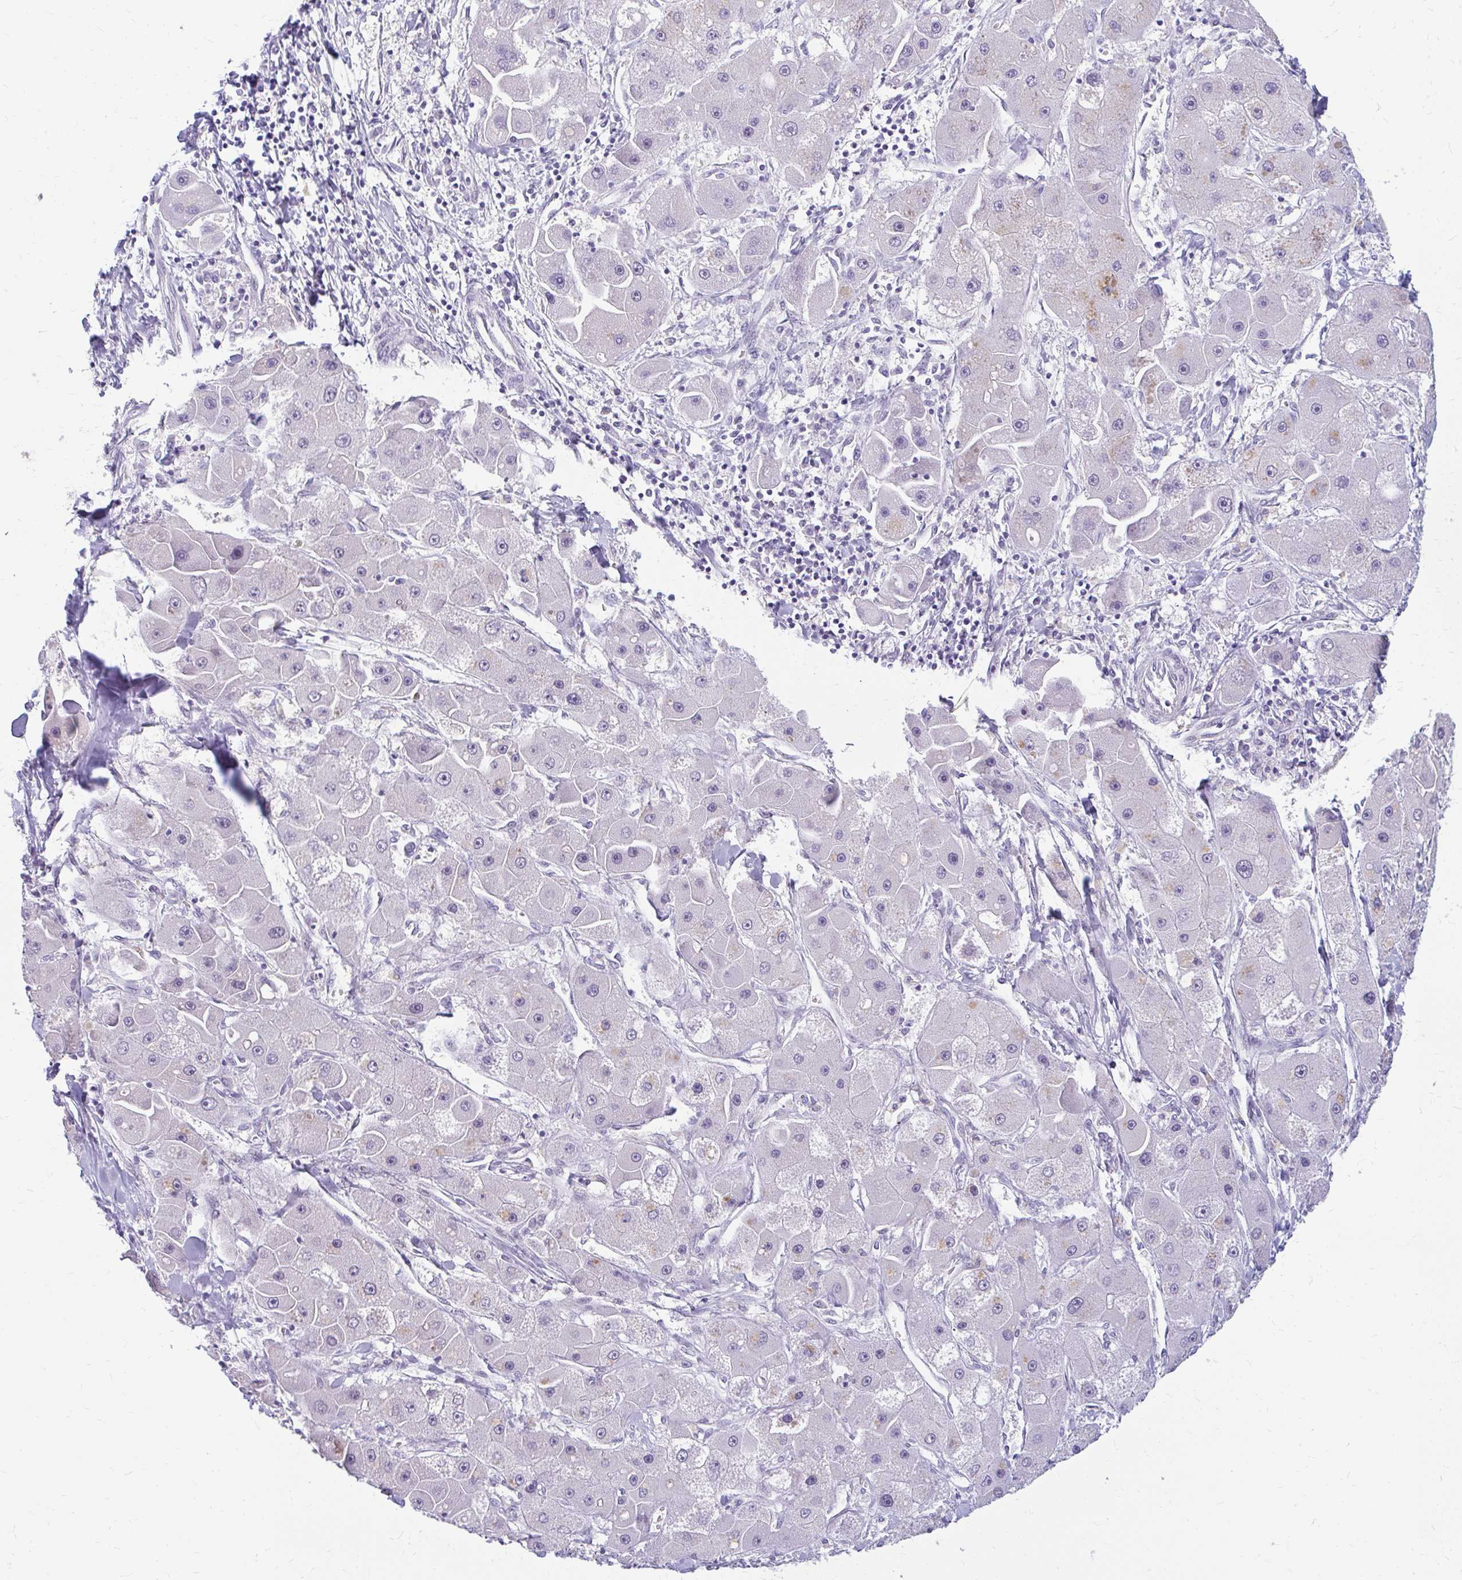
{"staining": {"intensity": "negative", "quantity": "none", "location": "none"}, "tissue": "liver cancer", "cell_type": "Tumor cells", "image_type": "cancer", "snomed": [{"axis": "morphology", "description": "Carcinoma, Hepatocellular, NOS"}, {"axis": "topography", "description": "Liver"}], "caption": "Immunohistochemical staining of human liver hepatocellular carcinoma exhibits no significant positivity in tumor cells. The staining was performed using DAB (3,3'-diaminobenzidine) to visualize the protein expression in brown, while the nuclei were stained in blue with hematoxylin (Magnification: 20x).", "gene": "RGS16", "patient": {"sex": "male", "age": 24}}